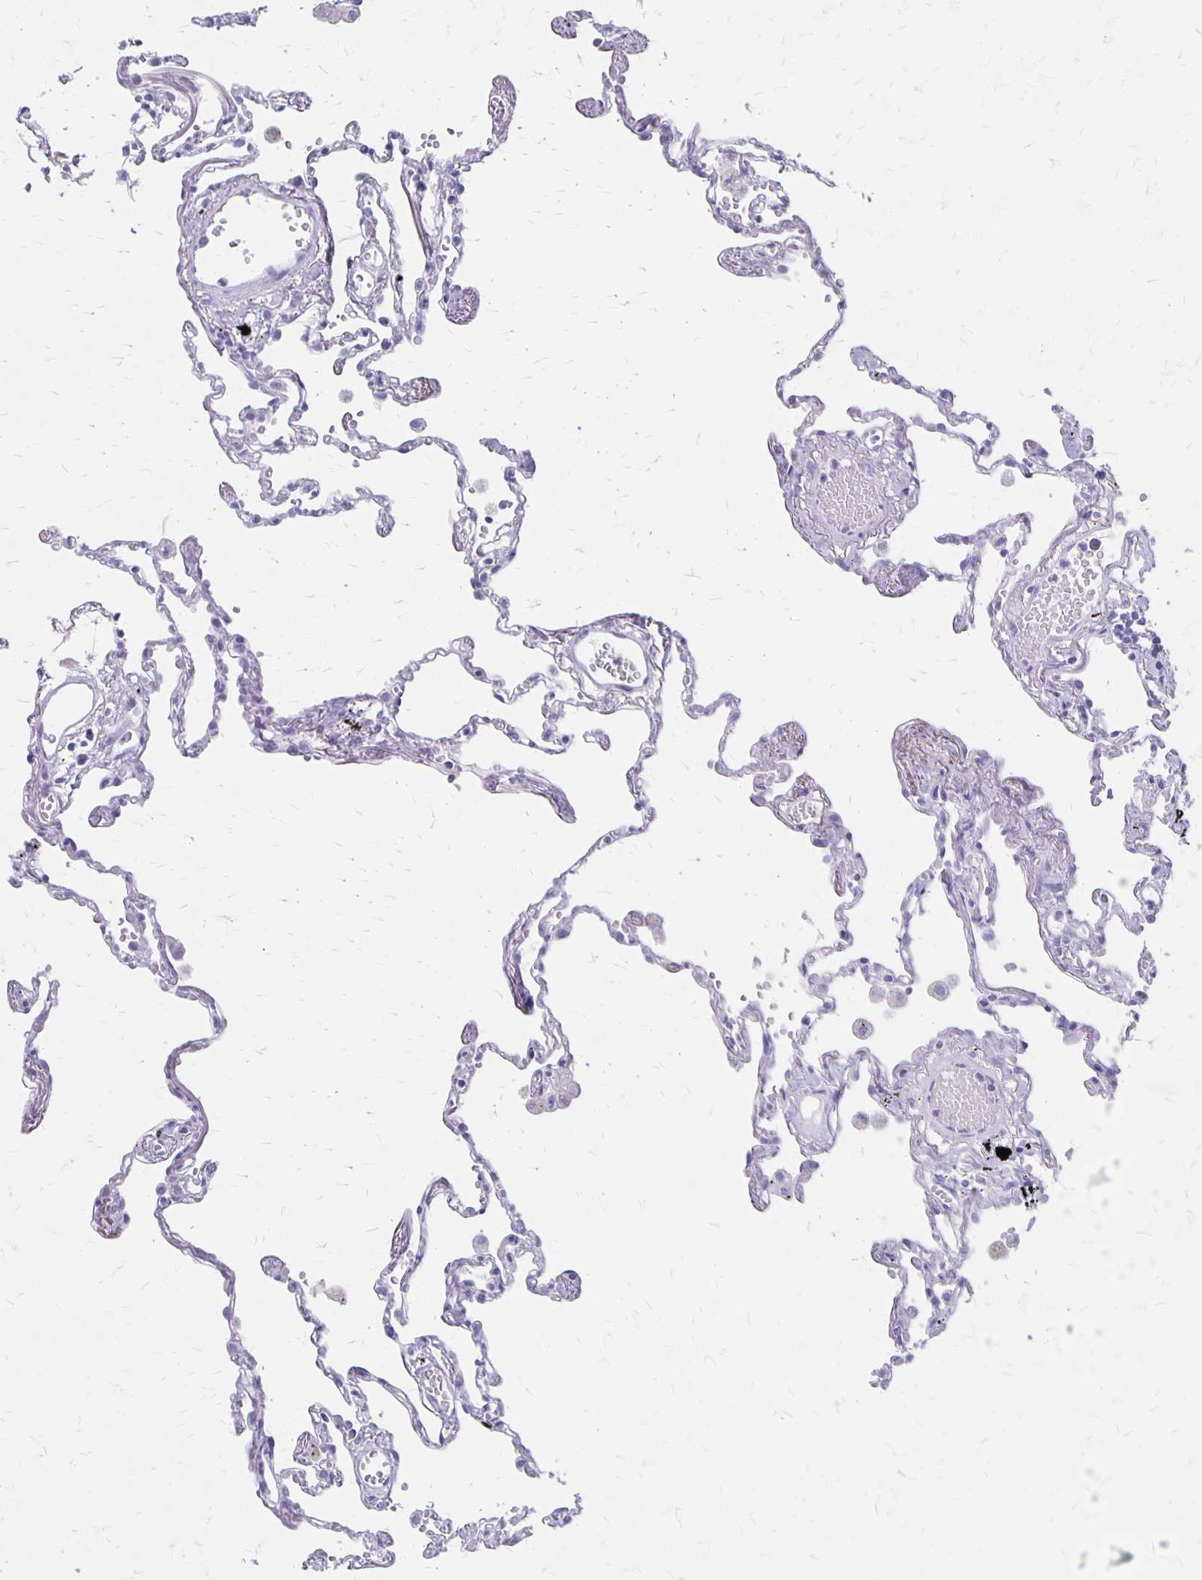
{"staining": {"intensity": "negative", "quantity": "none", "location": "none"}, "tissue": "lung", "cell_type": "Alveolar cells", "image_type": "normal", "snomed": [{"axis": "morphology", "description": "Normal tissue, NOS"}, {"axis": "topography", "description": "Lung"}], "caption": "A high-resolution photomicrograph shows immunohistochemistry (IHC) staining of normal lung, which reveals no significant expression in alveolar cells.", "gene": "MAGEC2", "patient": {"sex": "female", "age": 67}}